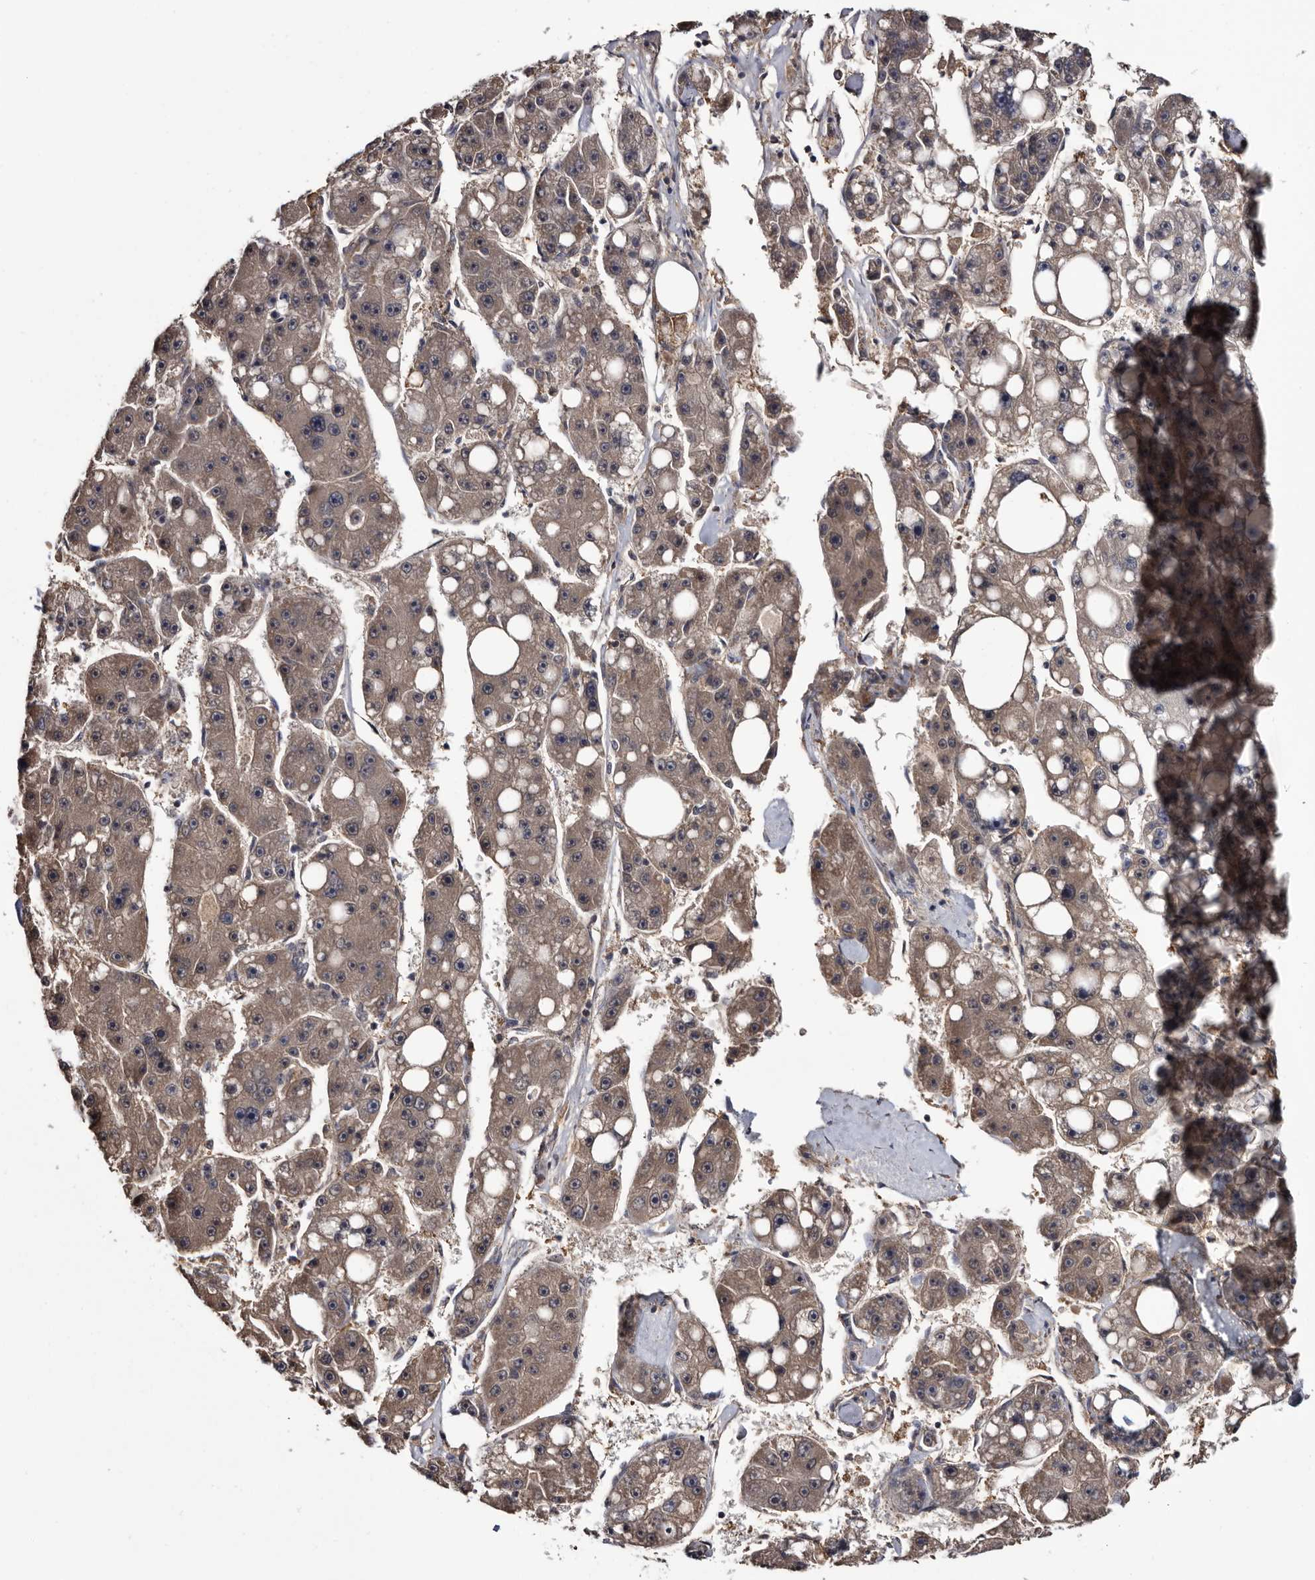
{"staining": {"intensity": "weak", "quantity": ">75%", "location": "cytoplasmic/membranous"}, "tissue": "liver cancer", "cell_type": "Tumor cells", "image_type": "cancer", "snomed": [{"axis": "morphology", "description": "Carcinoma, Hepatocellular, NOS"}, {"axis": "topography", "description": "Liver"}], "caption": "This histopathology image displays IHC staining of human liver hepatocellular carcinoma, with low weak cytoplasmic/membranous staining in approximately >75% of tumor cells.", "gene": "TTI2", "patient": {"sex": "female", "age": 61}}